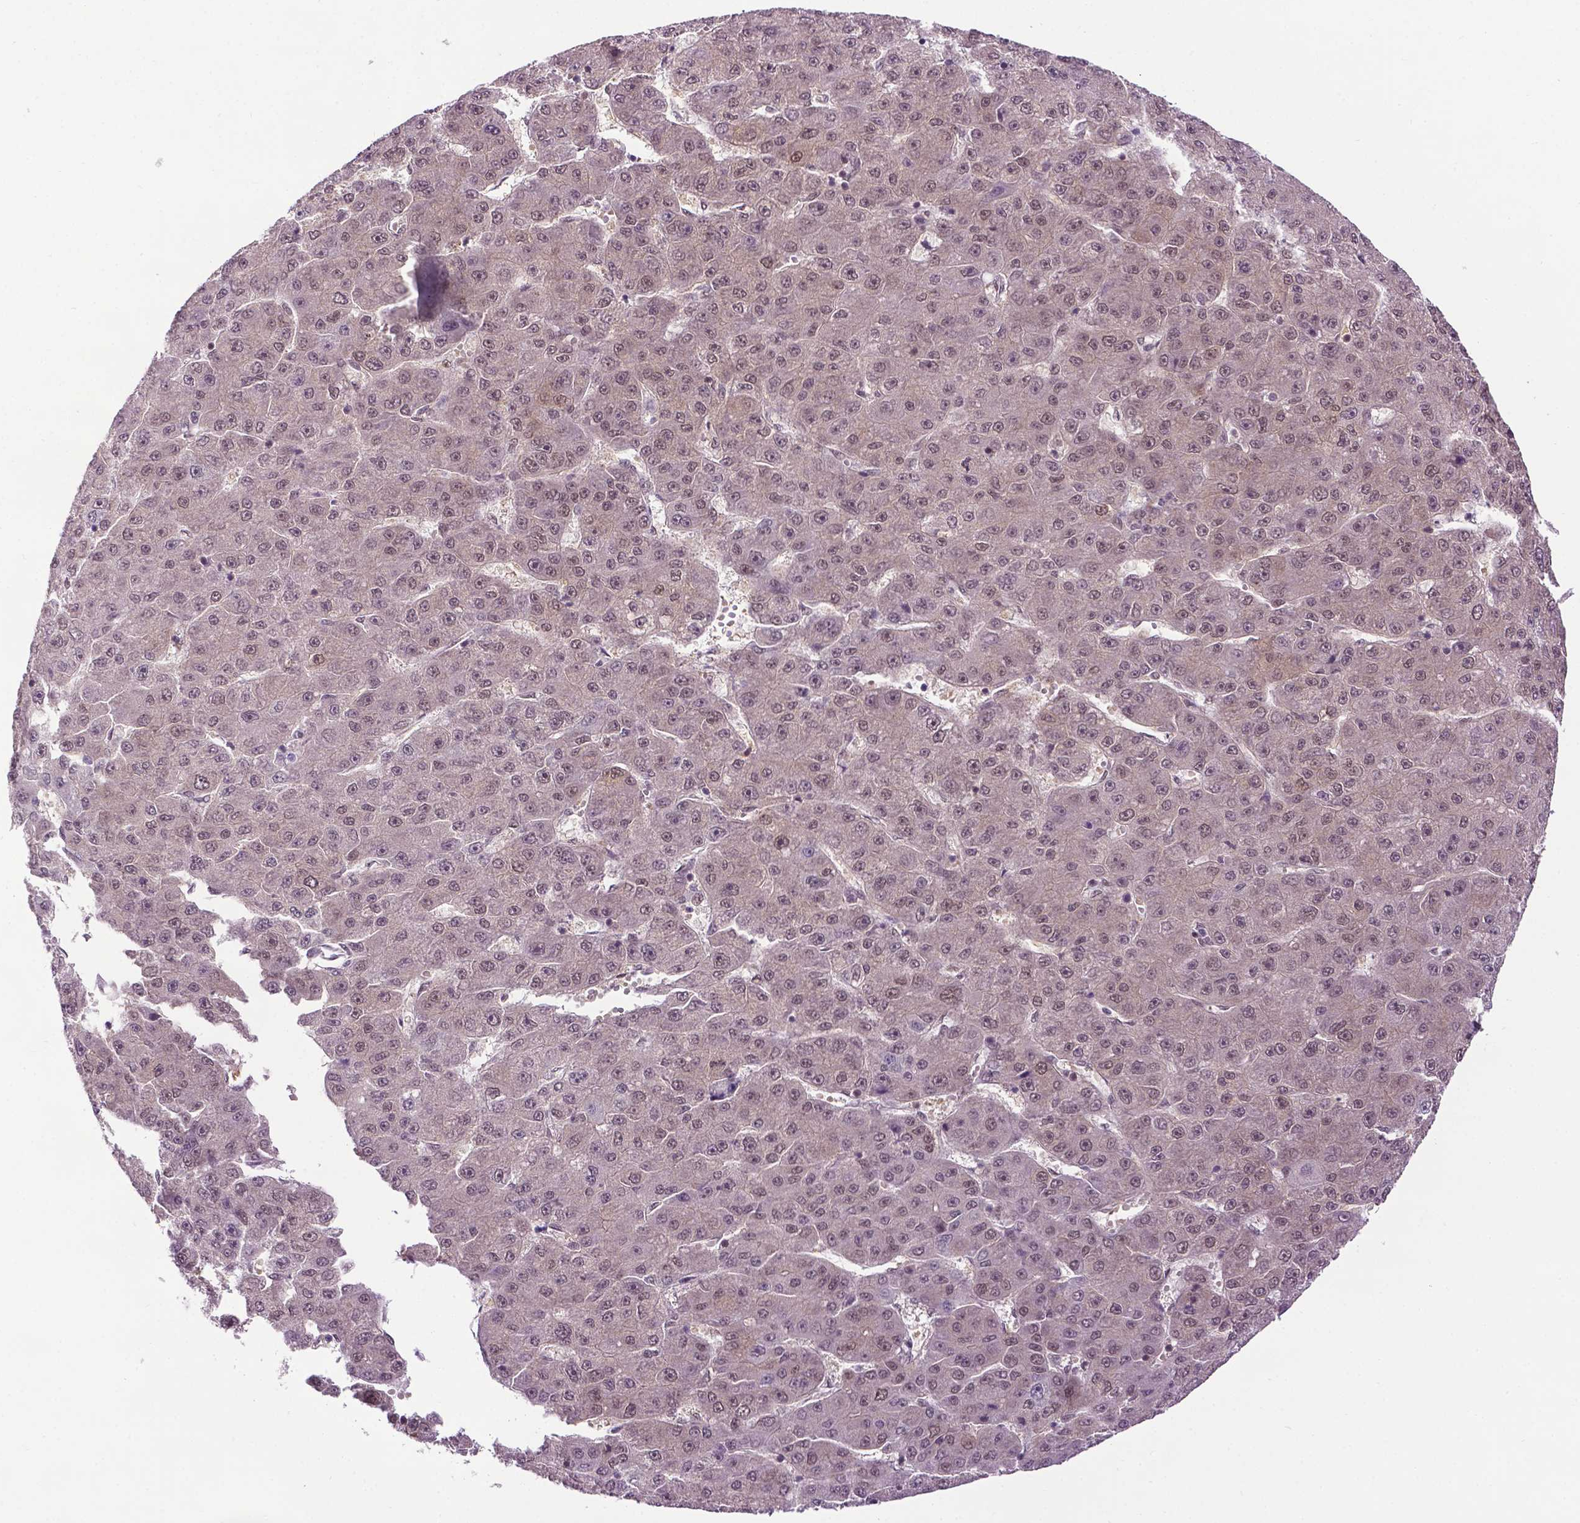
{"staining": {"intensity": "weak", "quantity": "<25%", "location": "cytoplasmic/membranous,nuclear"}, "tissue": "liver cancer", "cell_type": "Tumor cells", "image_type": "cancer", "snomed": [{"axis": "morphology", "description": "Carcinoma, Hepatocellular, NOS"}, {"axis": "topography", "description": "Liver"}], "caption": "Immunohistochemistry photomicrograph of neoplastic tissue: liver hepatocellular carcinoma stained with DAB shows no significant protein expression in tumor cells.", "gene": "UBQLN4", "patient": {"sex": "male", "age": 67}}